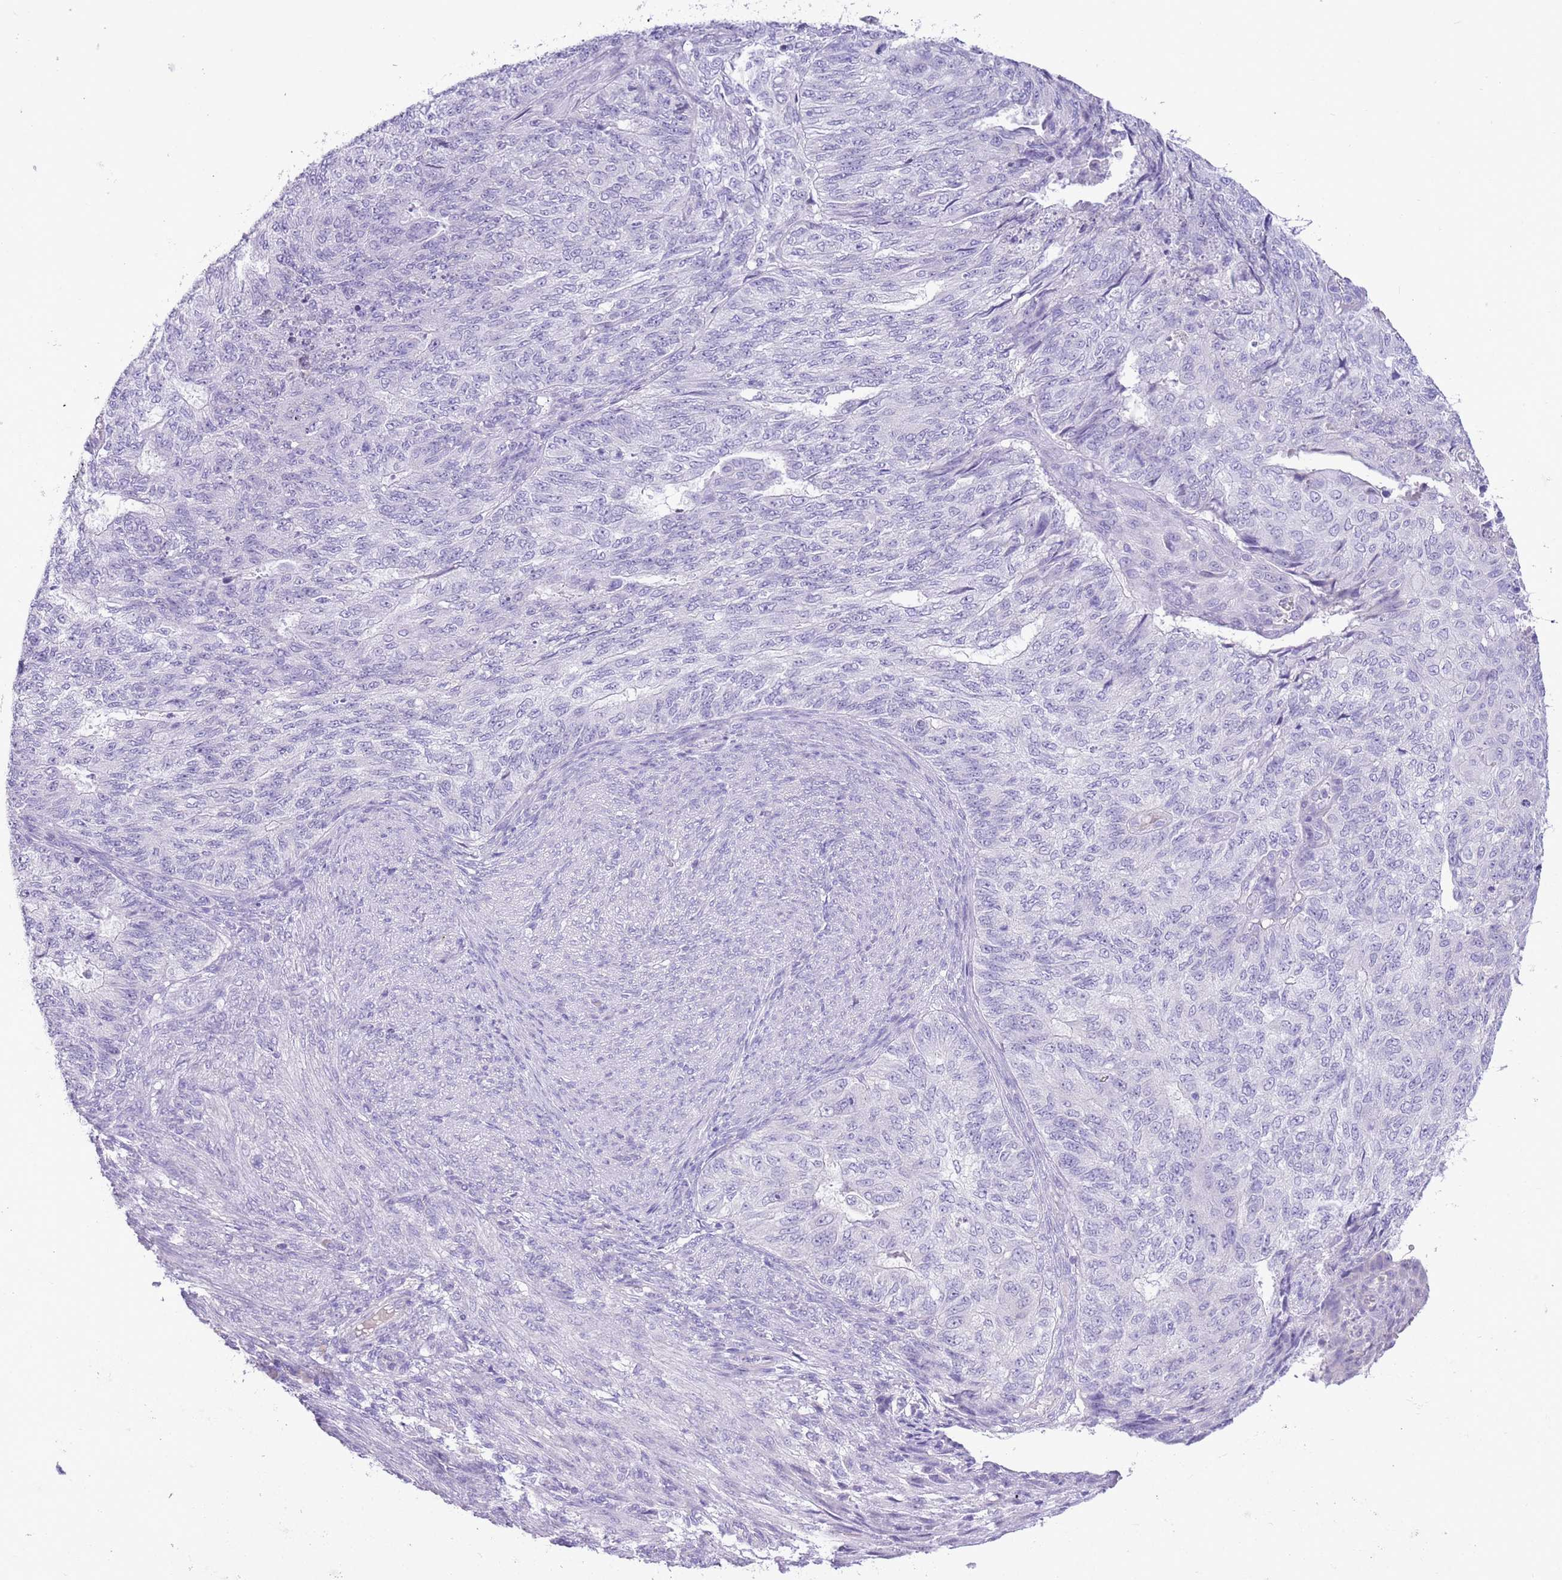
{"staining": {"intensity": "negative", "quantity": "none", "location": "none"}, "tissue": "endometrial cancer", "cell_type": "Tumor cells", "image_type": "cancer", "snomed": [{"axis": "morphology", "description": "Adenocarcinoma, NOS"}, {"axis": "topography", "description": "Endometrium"}], "caption": "Micrograph shows no protein expression in tumor cells of endometrial cancer (adenocarcinoma) tissue.", "gene": "TOX2", "patient": {"sex": "female", "age": 32}}